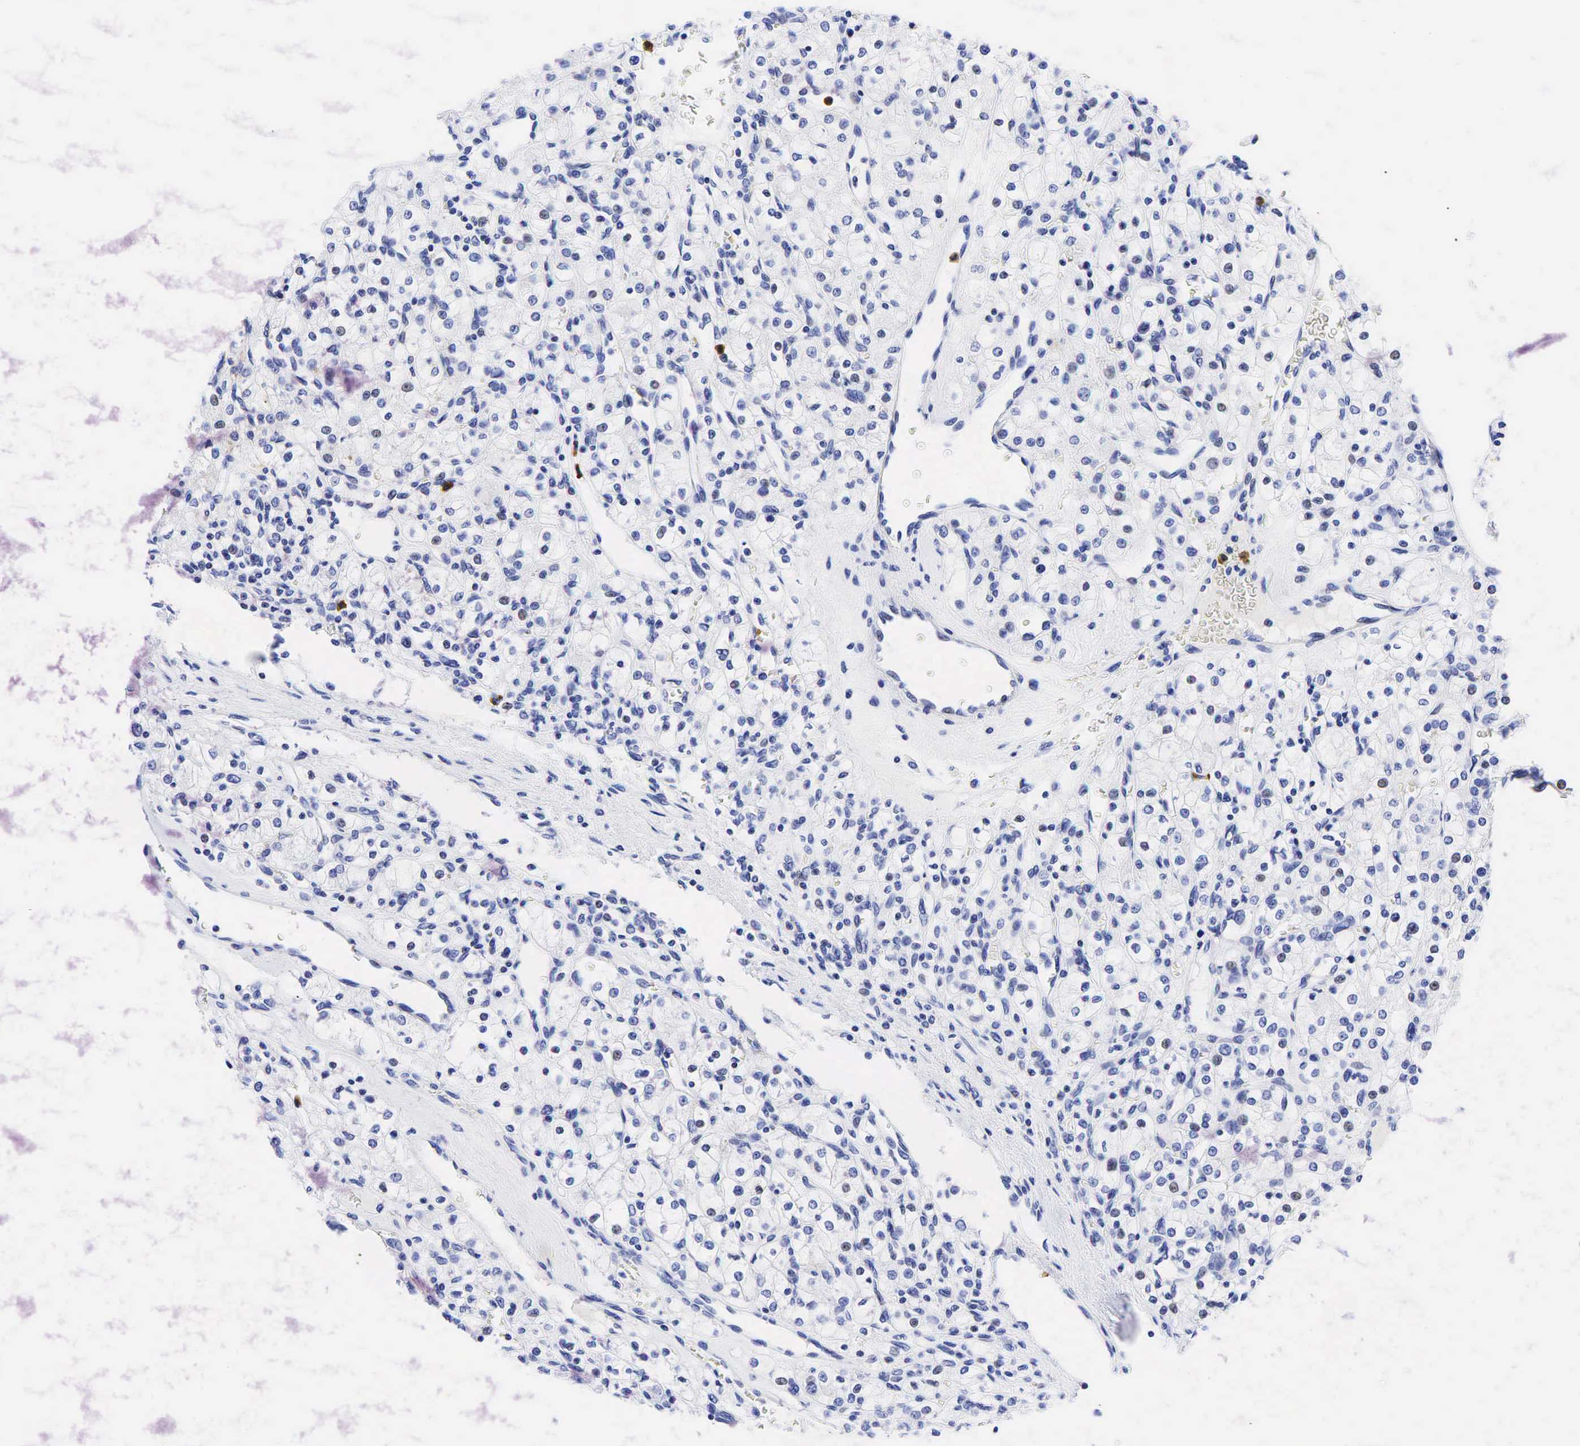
{"staining": {"intensity": "weak", "quantity": "<25%", "location": "nuclear"}, "tissue": "renal cancer", "cell_type": "Tumor cells", "image_type": "cancer", "snomed": [{"axis": "morphology", "description": "Adenocarcinoma, NOS"}, {"axis": "topography", "description": "Kidney"}], "caption": "This is an immunohistochemistry histopathology image of renal cancer (adenocarcinoma). There is no staining in tumor cells.", "gene": "FUT4", "patient": {"sex": "female", "age": 62}}